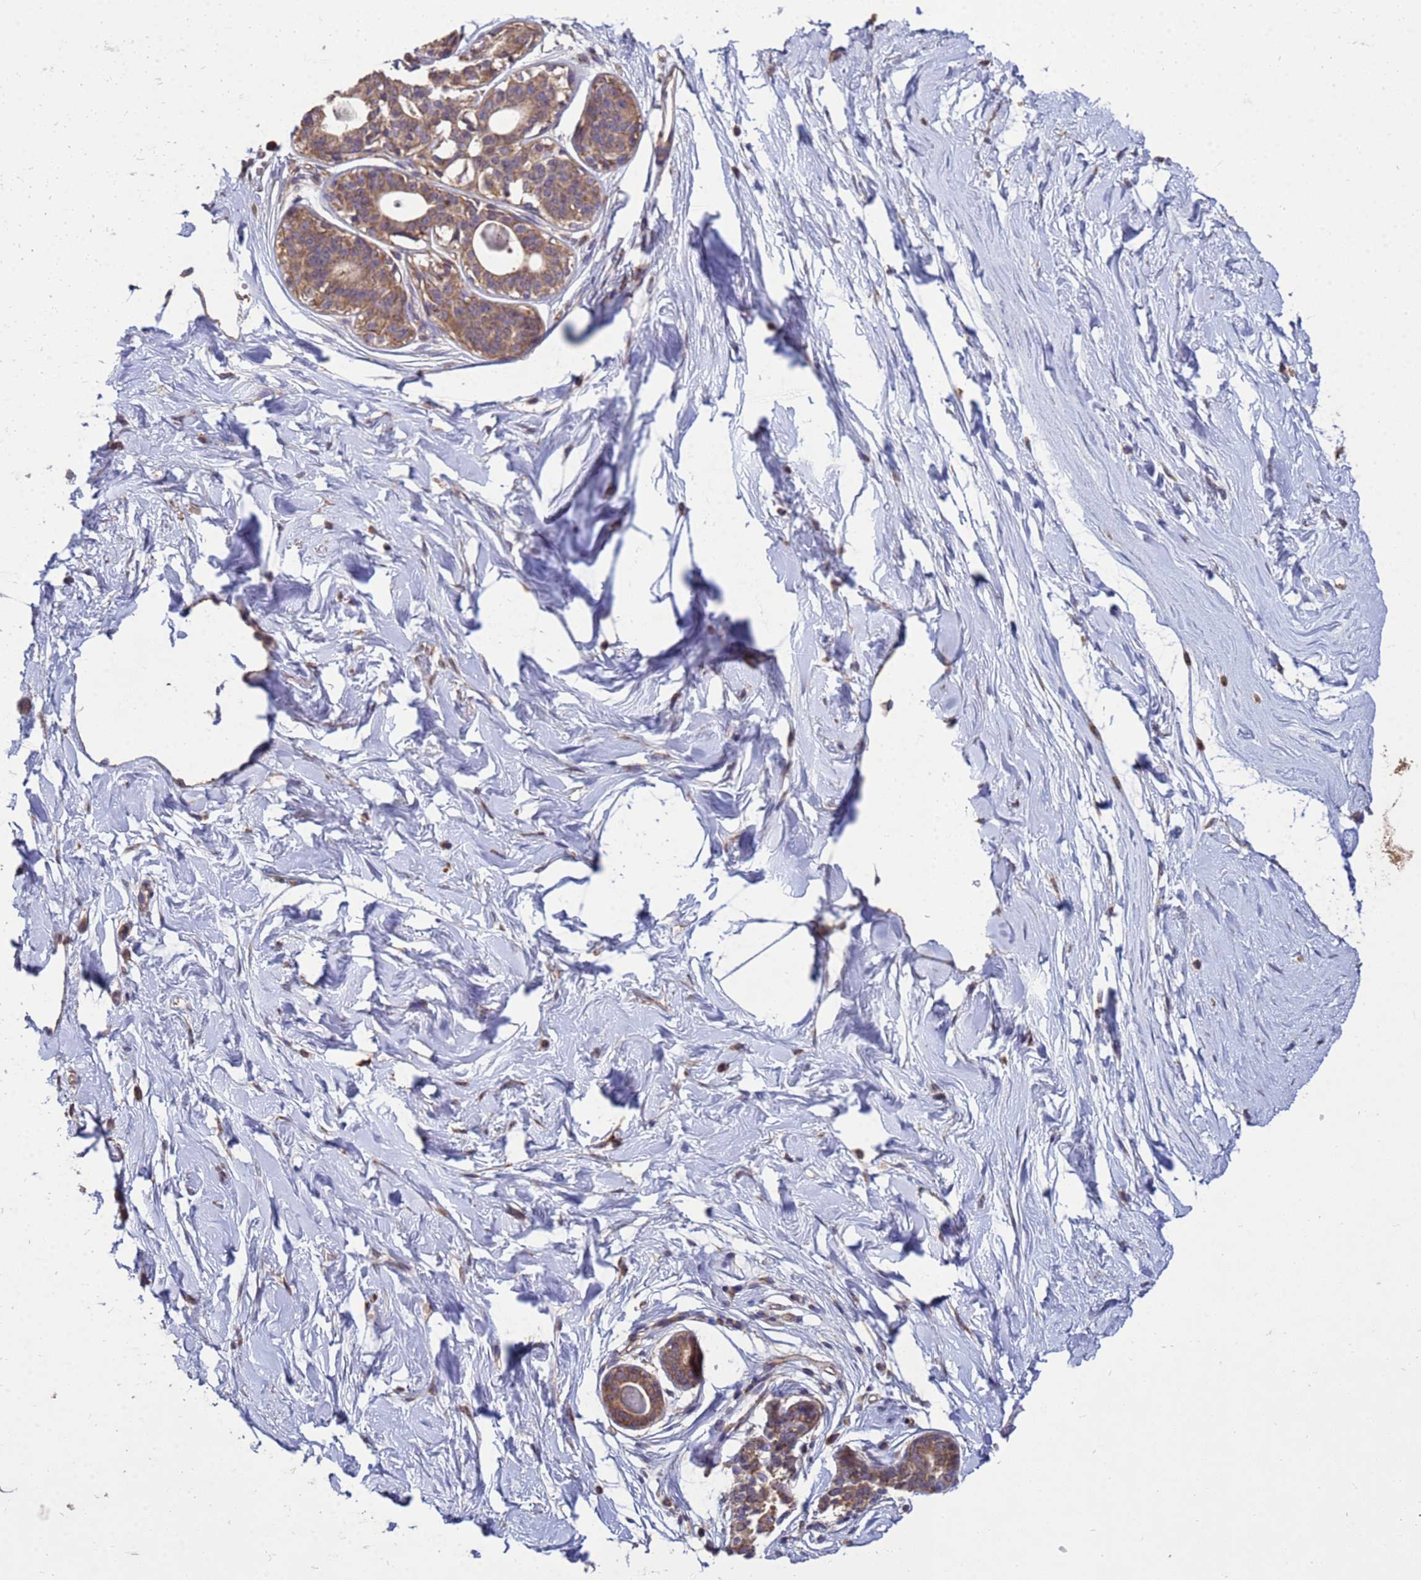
{"staining": {"intensity": "weak", "quantity": "<25%", "location": "cytoplasmic/membranous"}, "tissue": "breast", "cell_type": "Adipocytes", "image_type": "normal", "snomed": [{"axis": "morphology", "description": "Normal tissue, NOS"}, {"axis": "topography", "description": "Breast"}], "caption": "A micrograph of human breast is negative for staining in adipocytes. The staining was performed using DAB (3,3'-diaminobenzidine) to visualize the protein expression in brown, while the nuclei were stained in blue with hematoxylin (Magnification: 20x).", "gene": "P2RX7", "patient": {"sex": "female", "age": 45}}